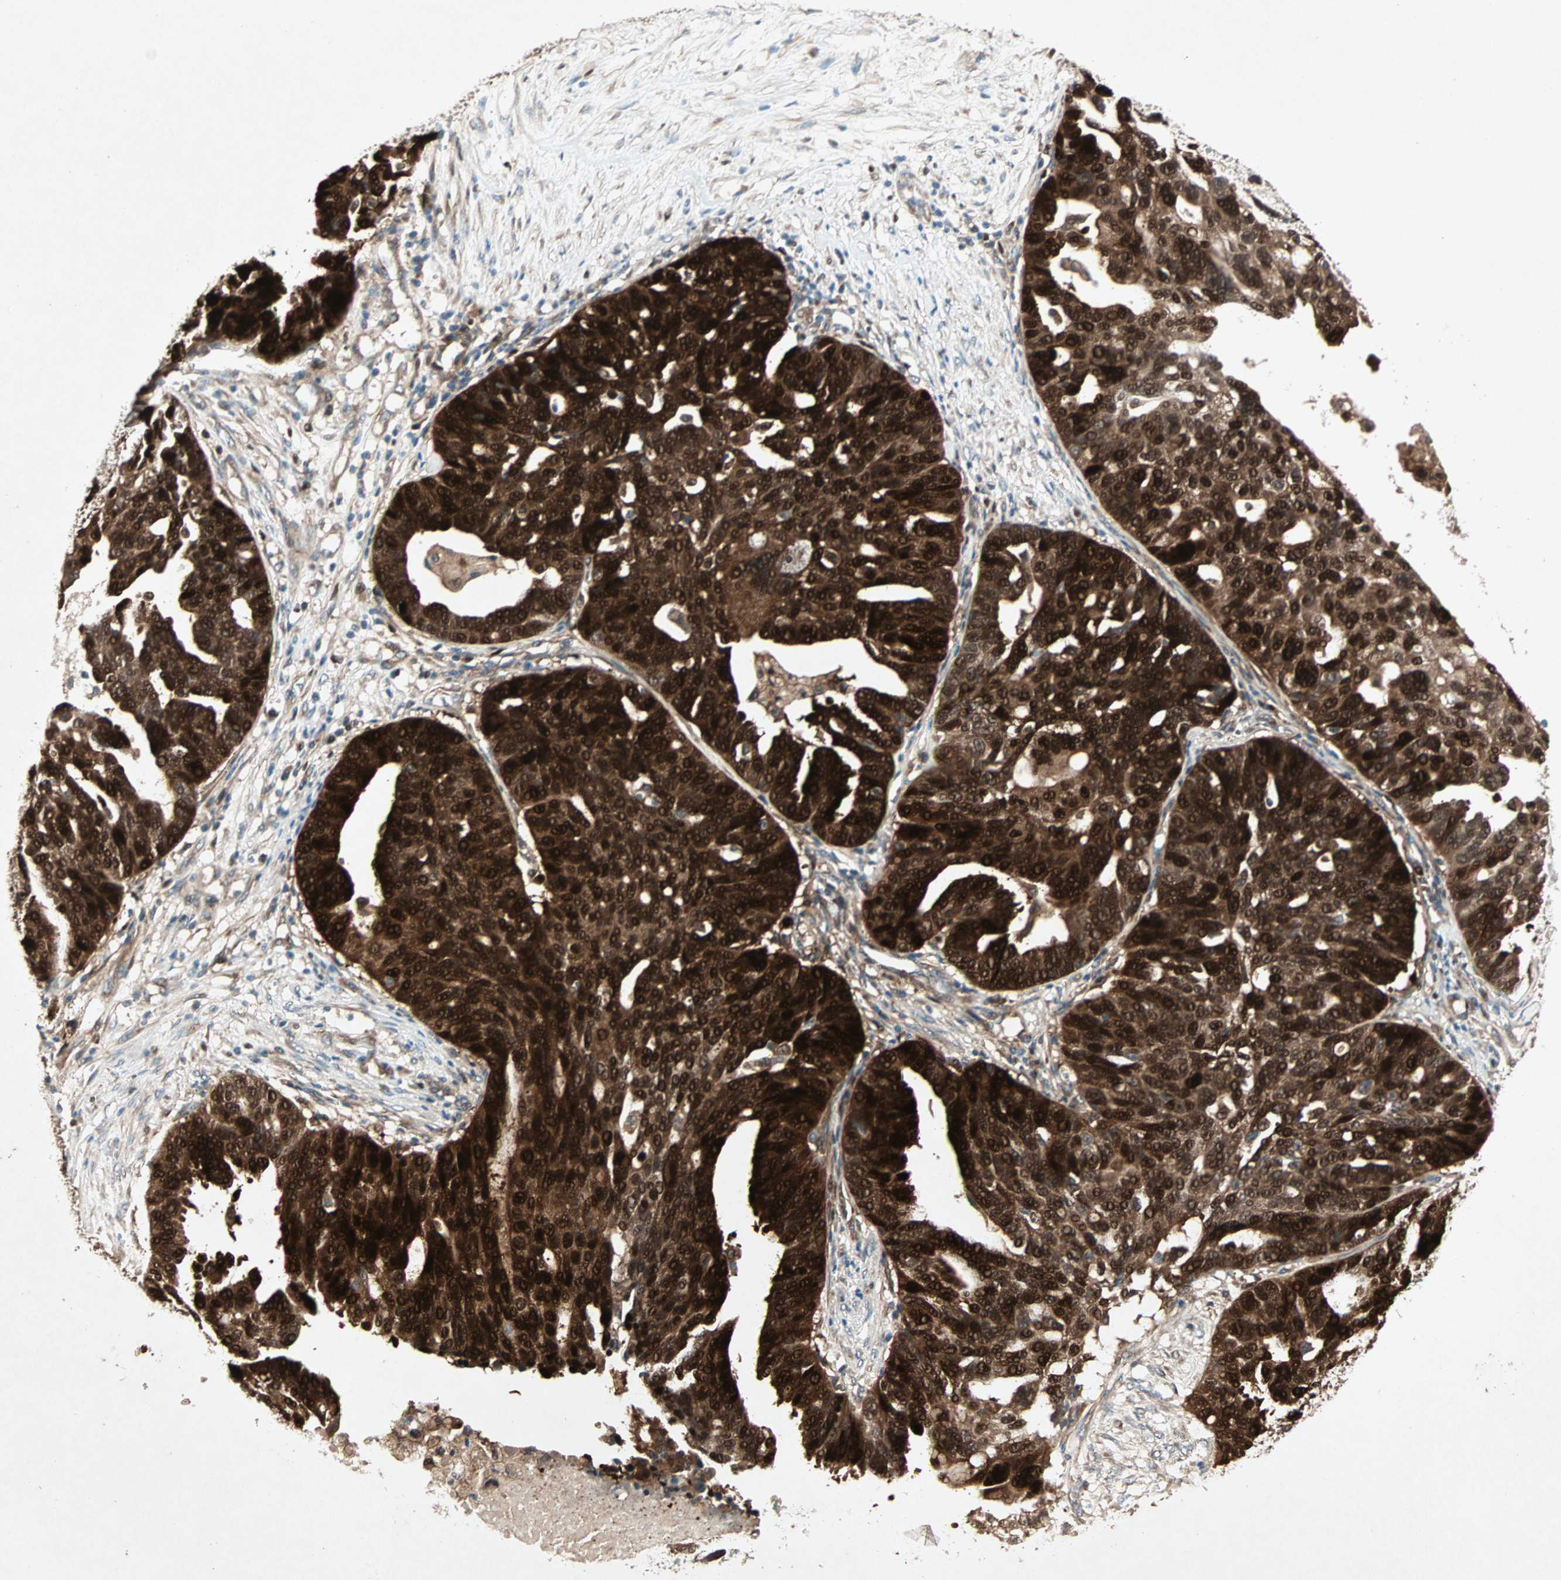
{"staining": {"intensity": "strong", "quantity": ">75%", "location": "cytoplasmic/membranous"}, "tissue": "ovarian cancer", "cell_type": "Tumor cells", "image_type": "cancer", "snomed": [{"axis": "morphology", "description": "Cystadenocarcinoma, serous, NOS"}, {"axis": "topography", "description": "Ovary"}], "caption": "Ovarian cancer (serous cystadenocarcinoma) was stained to show a protein in brown. There is high levels of strong cytoplasmic/membranous expression in about >75% of tumor cells. (IHC, brightfield microscopy, high magnification).", "gene": "SDSL", "patient": {"sex": "female", "age": 59}}